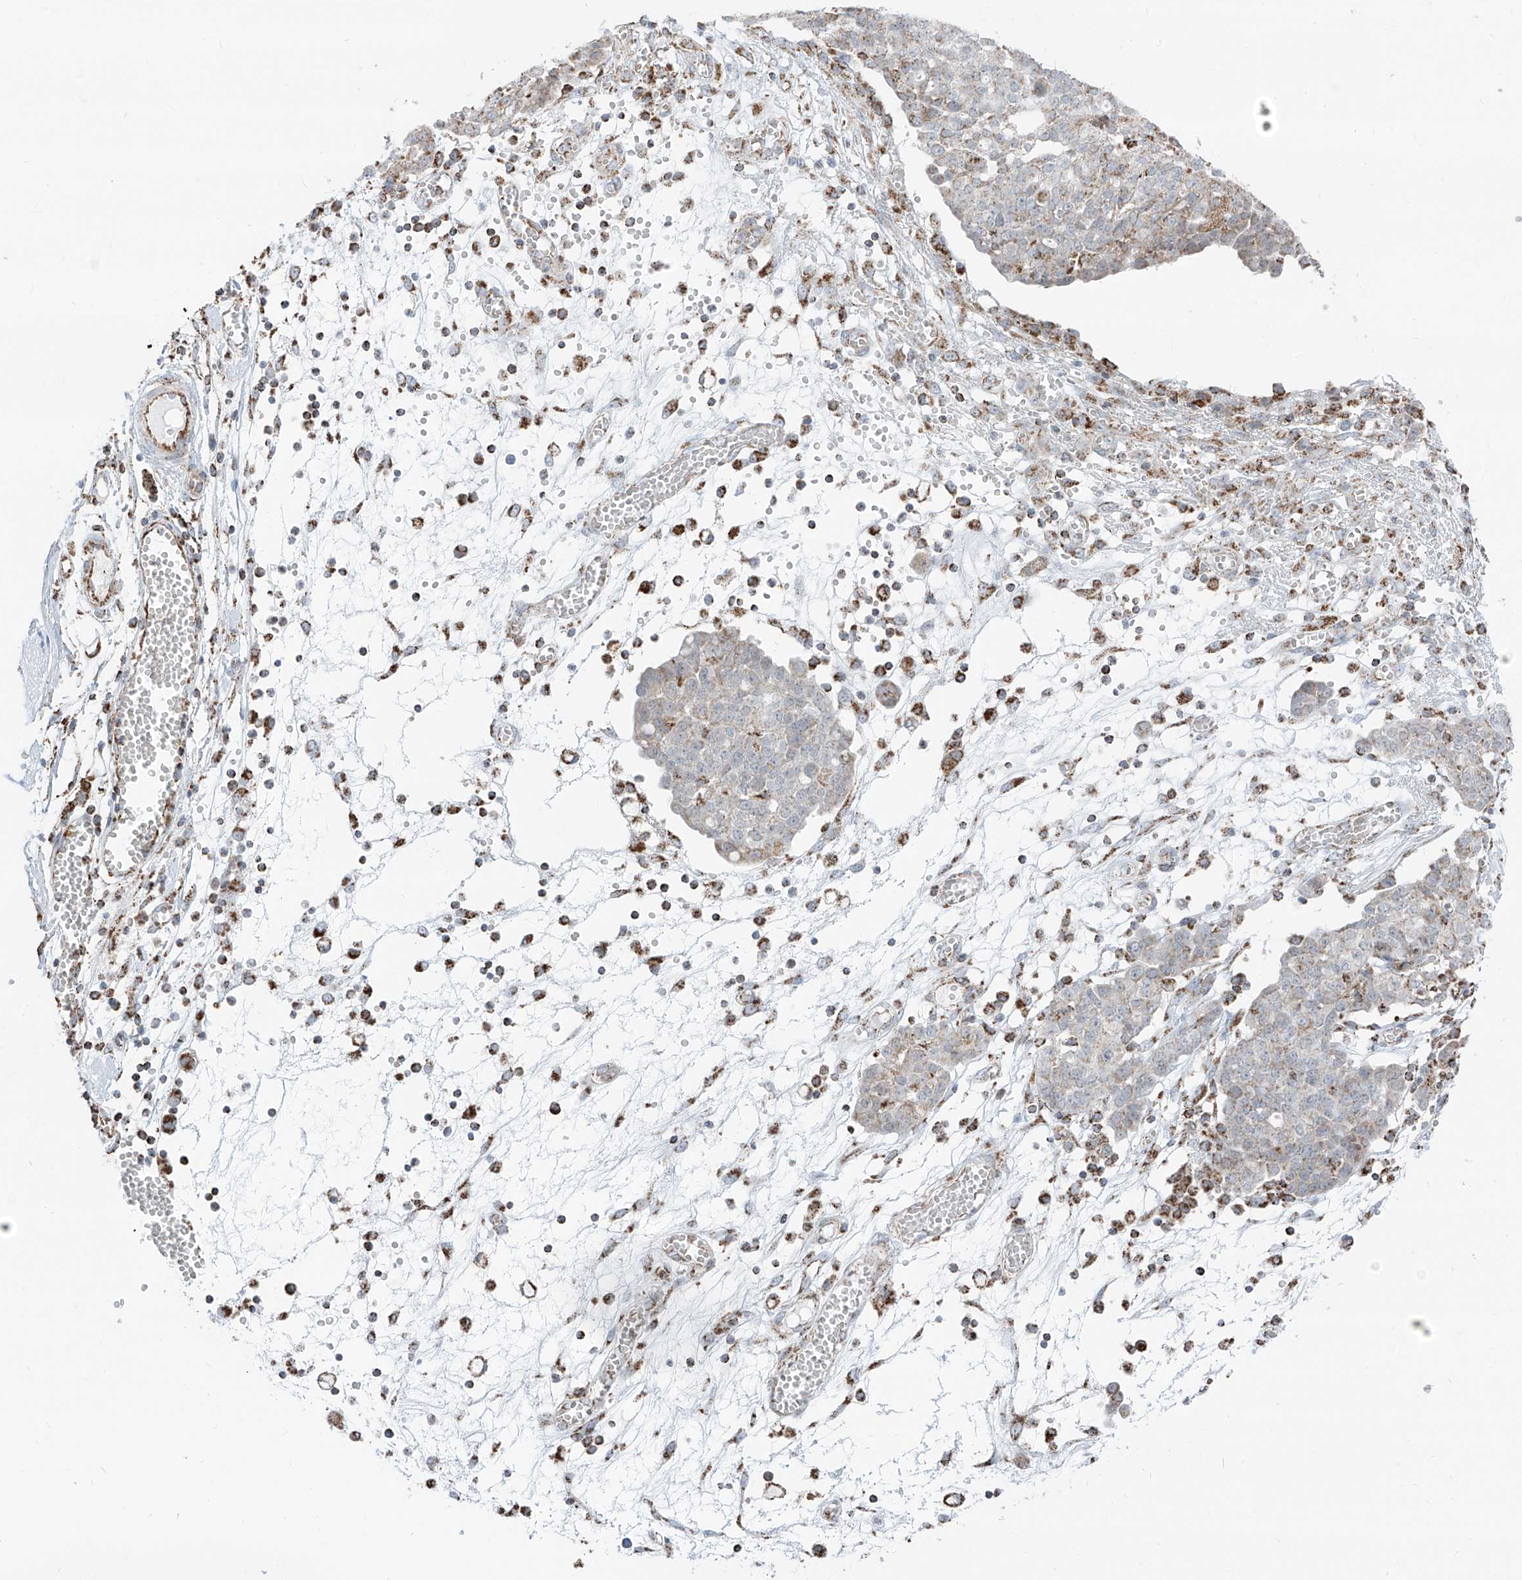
{"staining": {"intensity": "weak", "quantity": "25%-75%", "location": "cytoplasmic/membranous"}, "tissue": "ovarian cancer", "cell_type": "Tumor cells", "image_type": "cancer", "snomed": [{"axis": "morphology", "description": "Cystadenocarcinoma, serous, NOS"}, {"axis": "topography", "description": "Soft tissue"}, {"axis": "topography", "description": "Ovary"}], "caption": "A photomicrograph of ovarian serous cystadenocarcinoma stained for a protein exhibits weak cytoplasmic/membranous brown staining in tumor cells.", "gene": "ETHE1", "patient": {"sex": "female", "age": 57}}